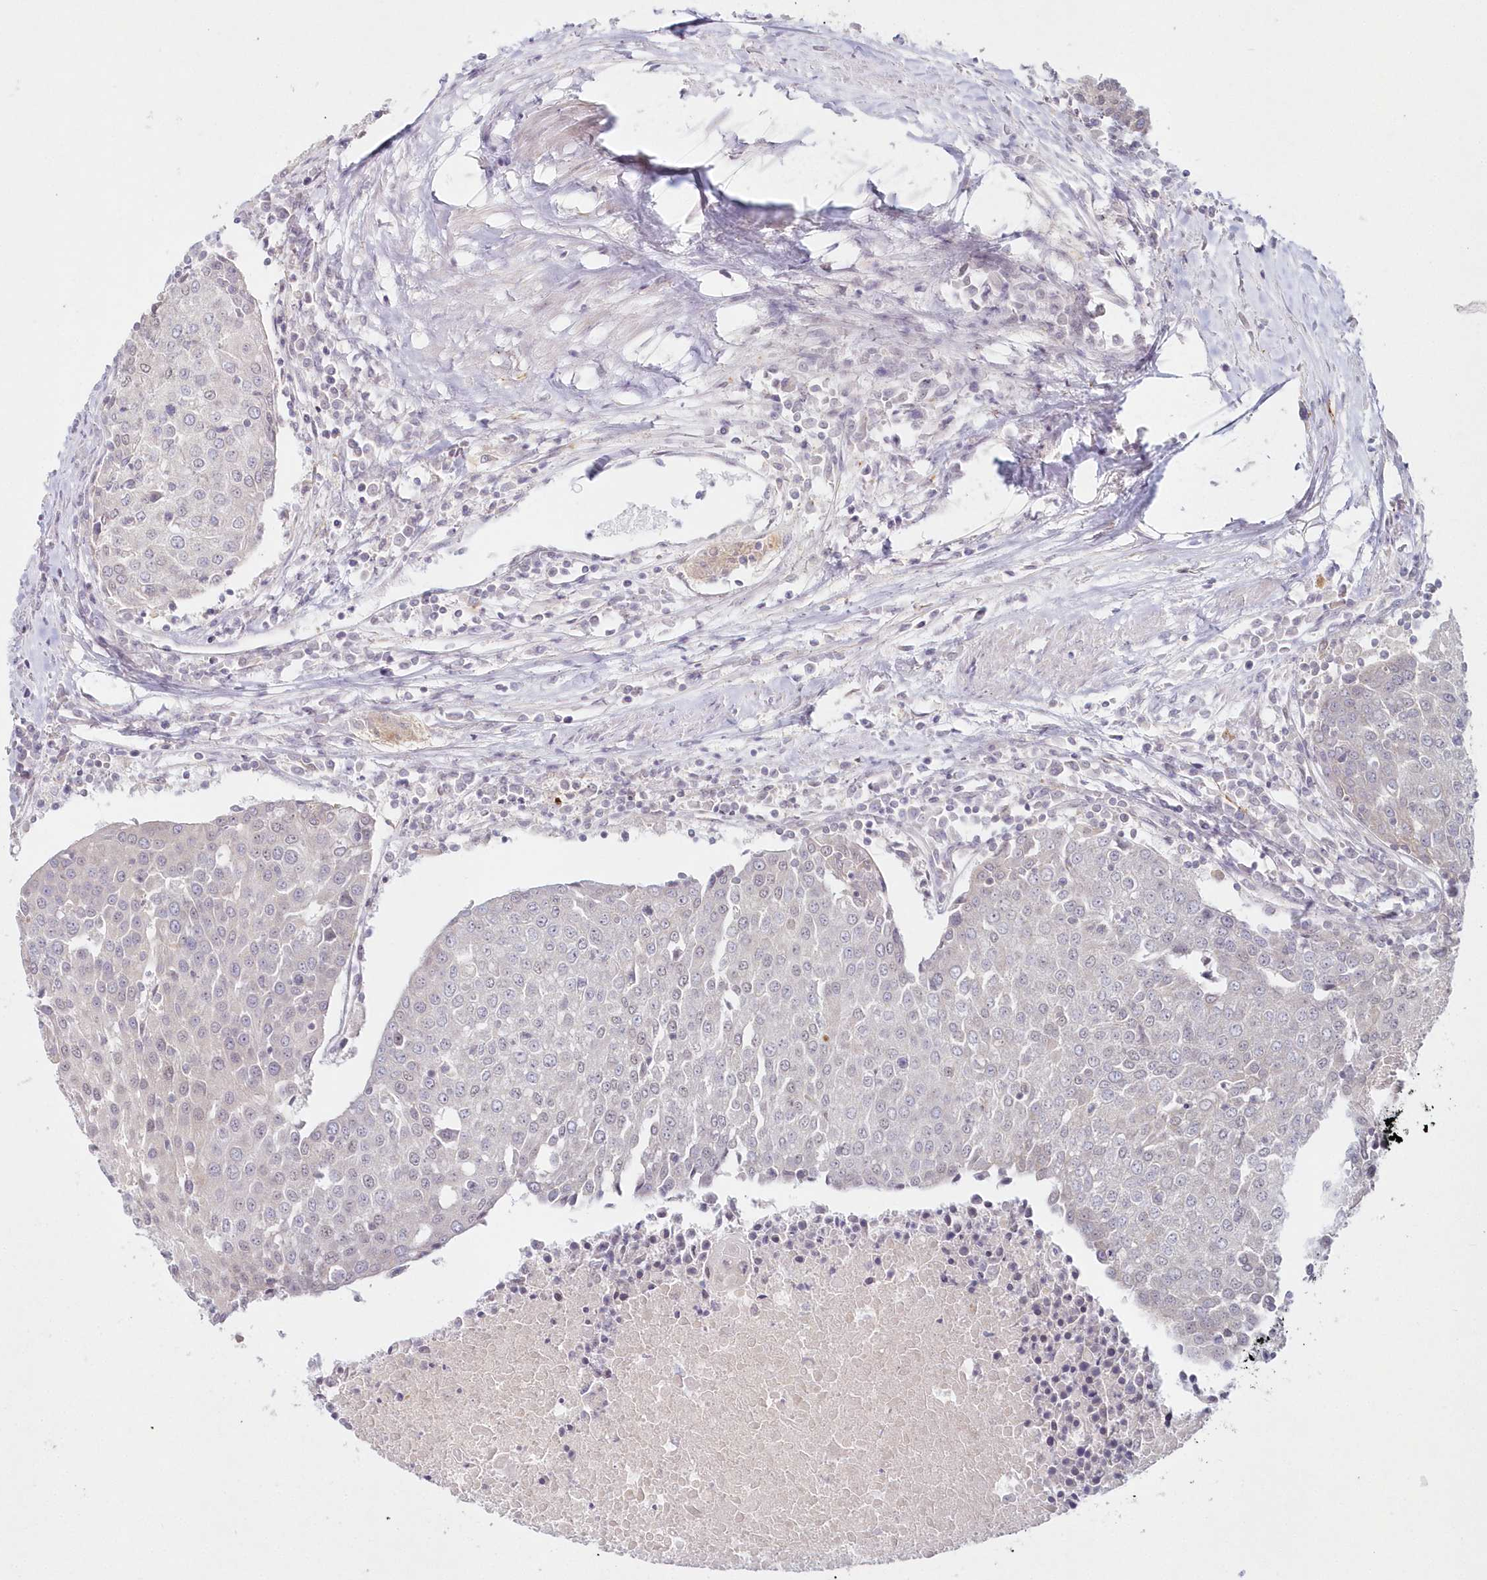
{"staining": {"intensity": "negative", "quantity": "none", "location": "none"}, "tissue": "urothelial cancer", "cell_type": "Tumor cells", "image_type": "cancer", "snomed": [{"axis": "morphology", "description": "Urothelial carcinoma, High grade"}, {"axis": "topography", "description": "Urinary bladder"}], "caption": "There is no significant staining in tumor cells of high-grade urothelial carcinoma.", "gene": "HYCC2", "patient": {"sex": "female", "age": 85}}